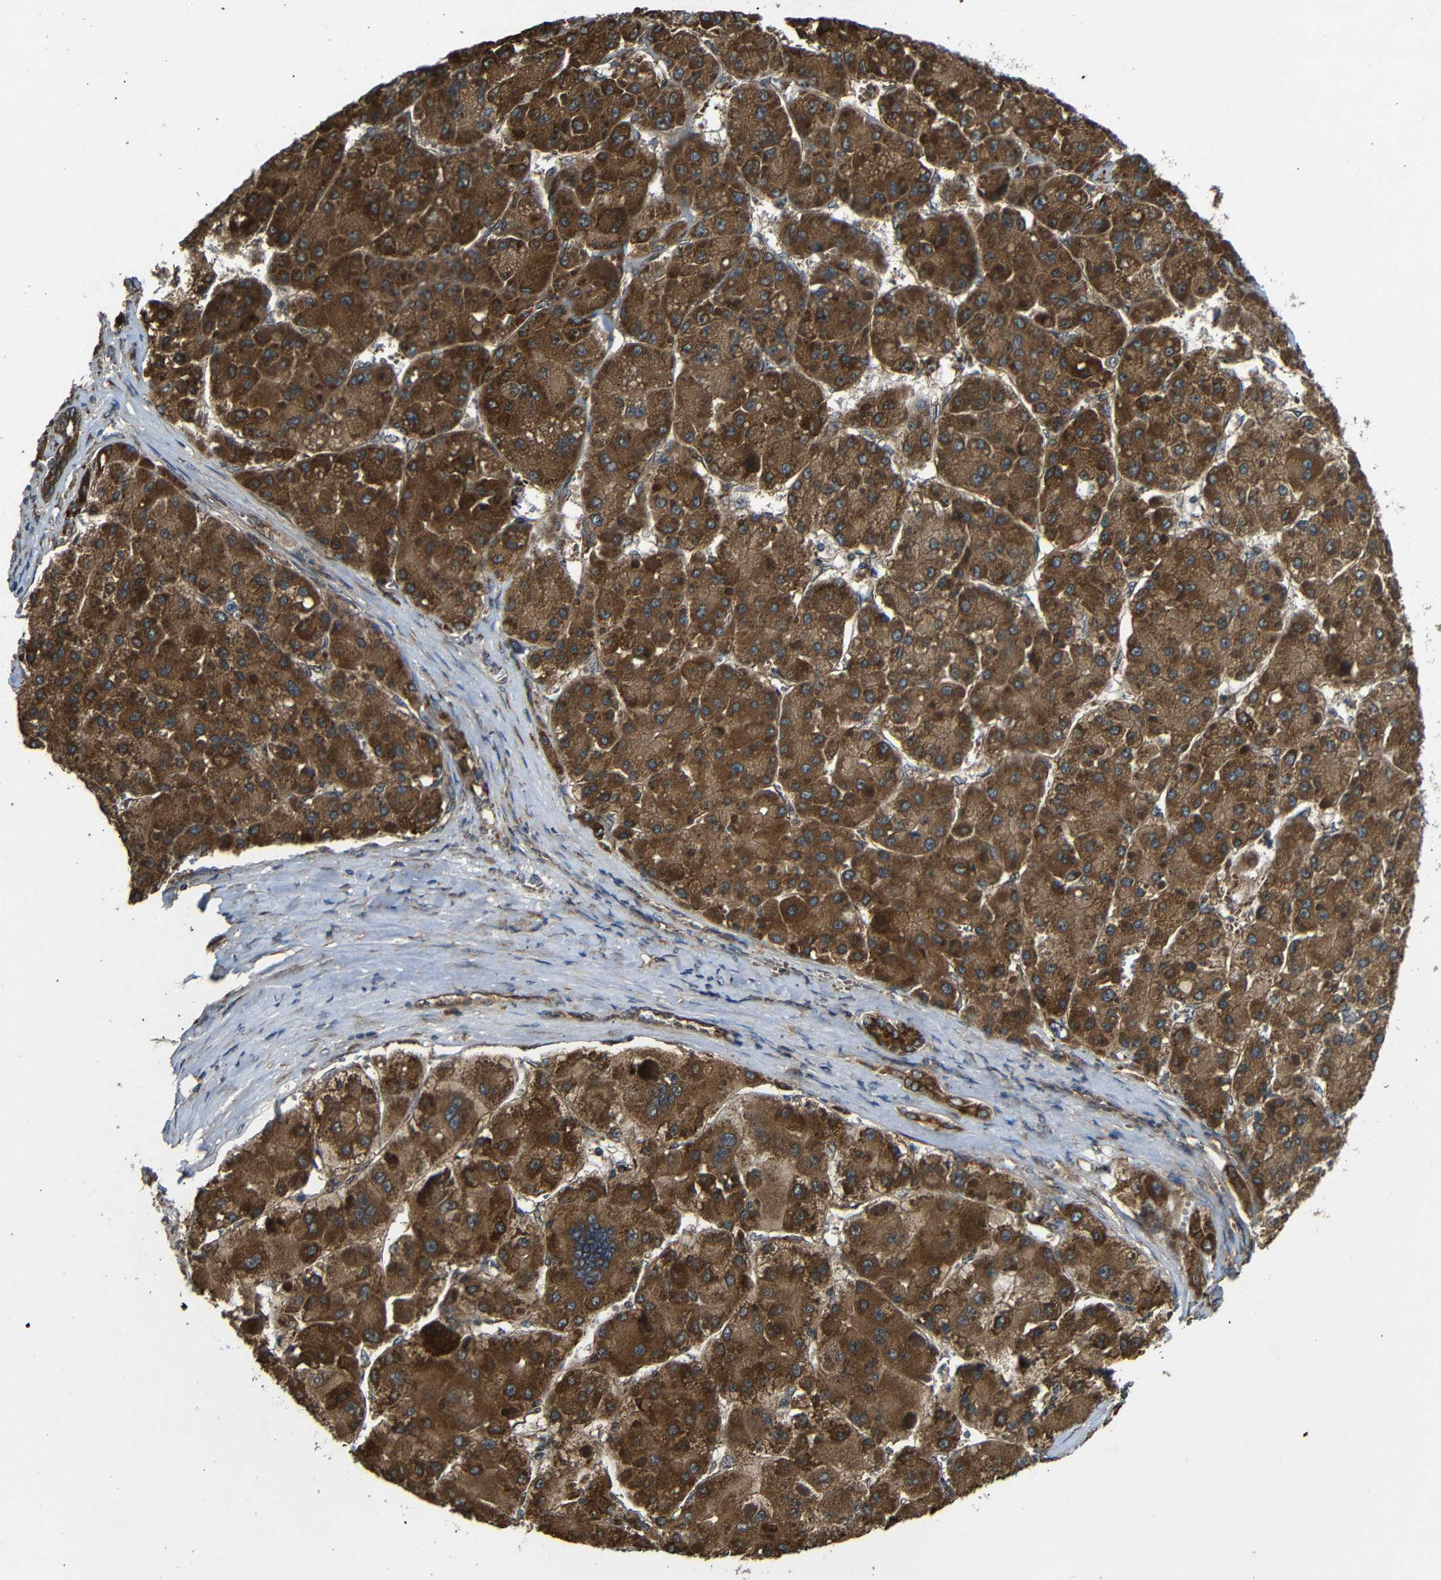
{"staining": {"intensity": "strong", "quantity": ">75%", "location": "cytoplasmic/membranous"}, "tissue": "liver cancer", "cell_type": "Tumor cells", "image_type": "cancer", "snomed": [{"axis": "morphology", "description": "Carcinoma, Hepatocellular, NOS"}, {"axis": "topography", "description": "Liver"}], "caption": "A histopathology image showing strong cytoplasmic/membranous expression in about >75% of tumor cells in hepatocellular carcinoma (liver), as visualized by brown immunohistochemical staining.", "gene": "TRPC1", "patient": {"sex": "female", "age": 73}}